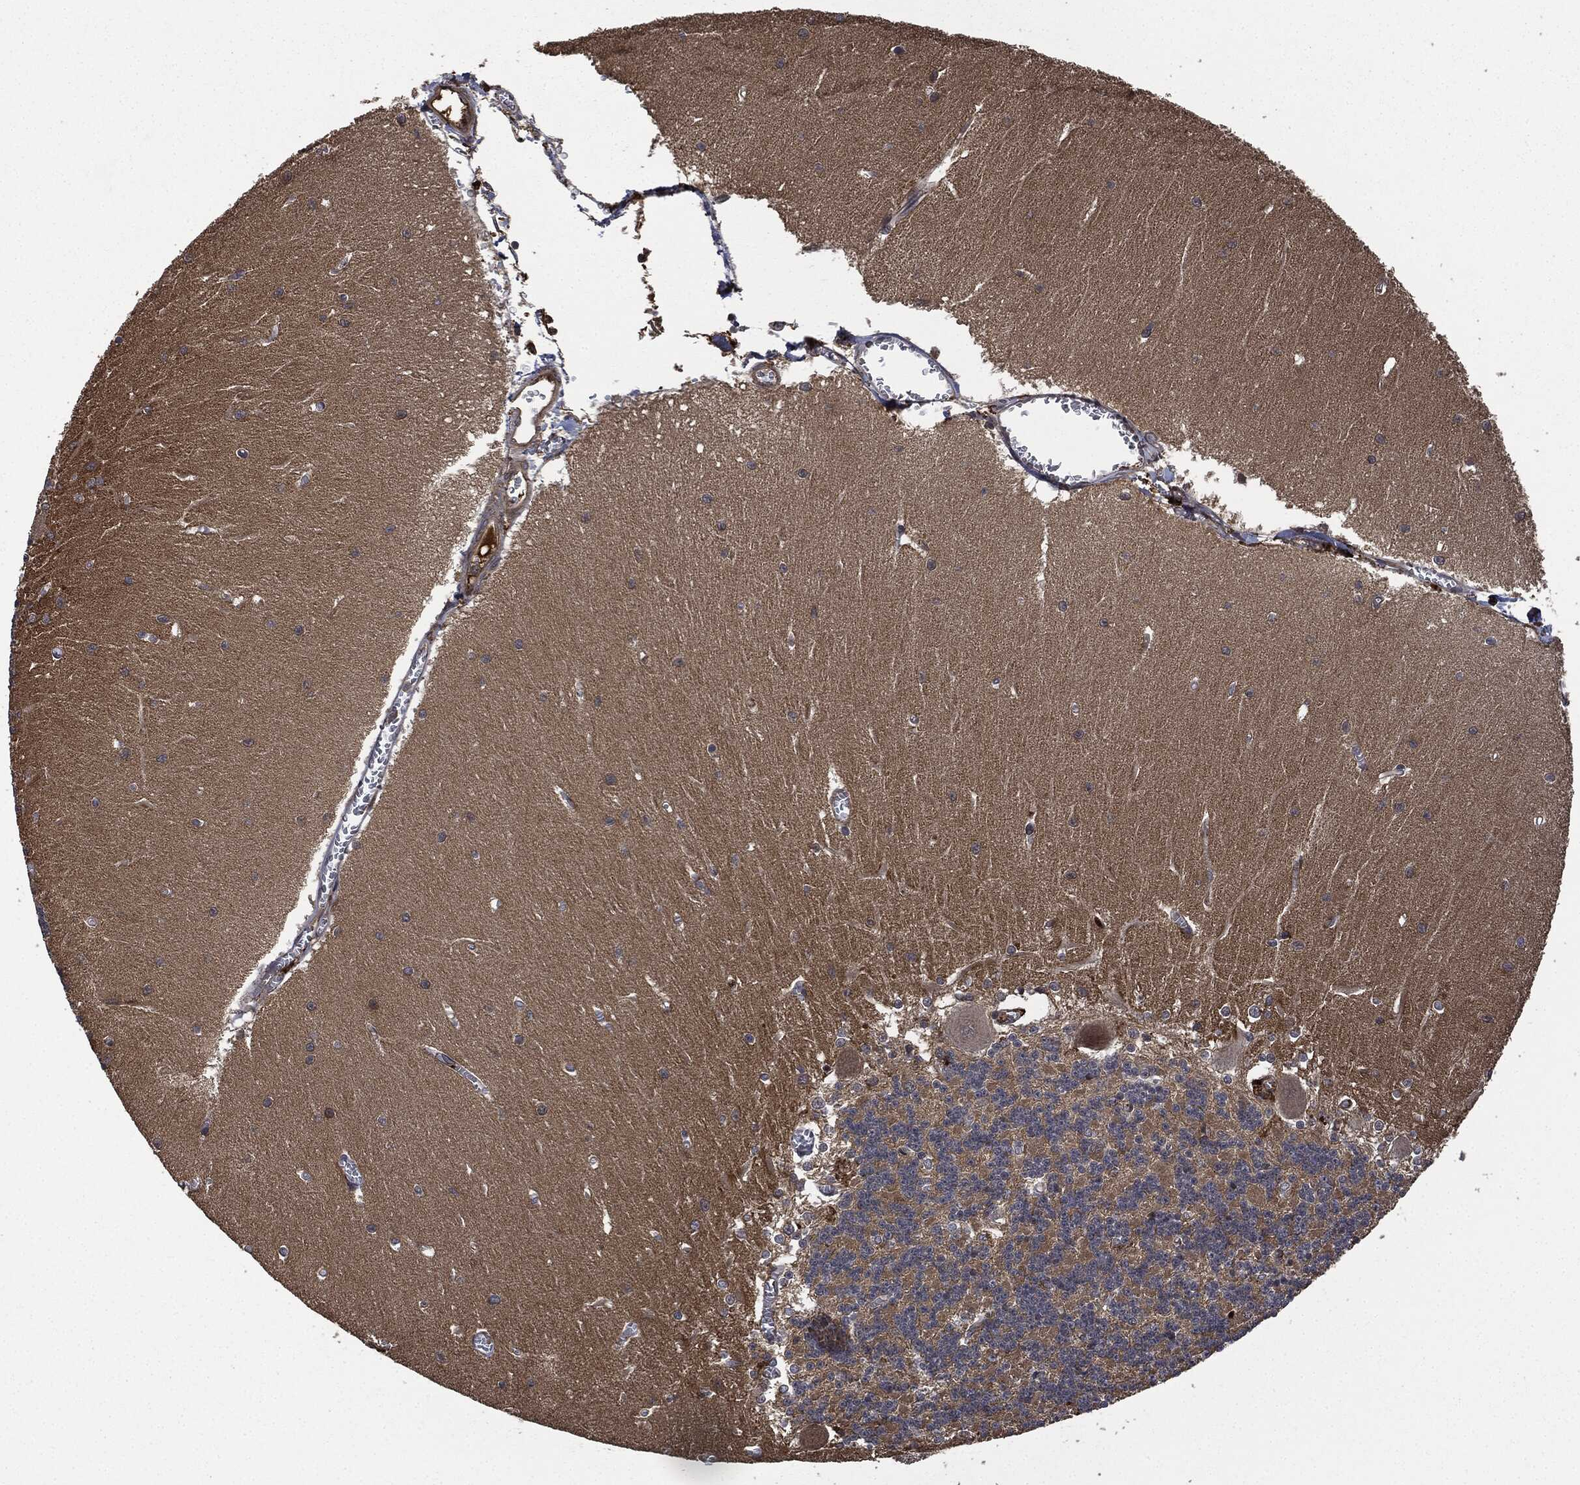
{"staining": {"intensity": "negative", "quantity": "none", "location": "none"}, "tissue": "cerebellum", "cell_type": "Cells in granular layer", "image_type": "normal", "snomed": [{"axis": "morphology", "description": "Normal tissue, NOS"}, {"axis": "topography", "description": "Cerebellum"}], "caption": "The image reveals no significant expression in cells in granular layer of cerebellum.", "gene": "CRABP2", "patient": {"sex": "male", "age": 37}}